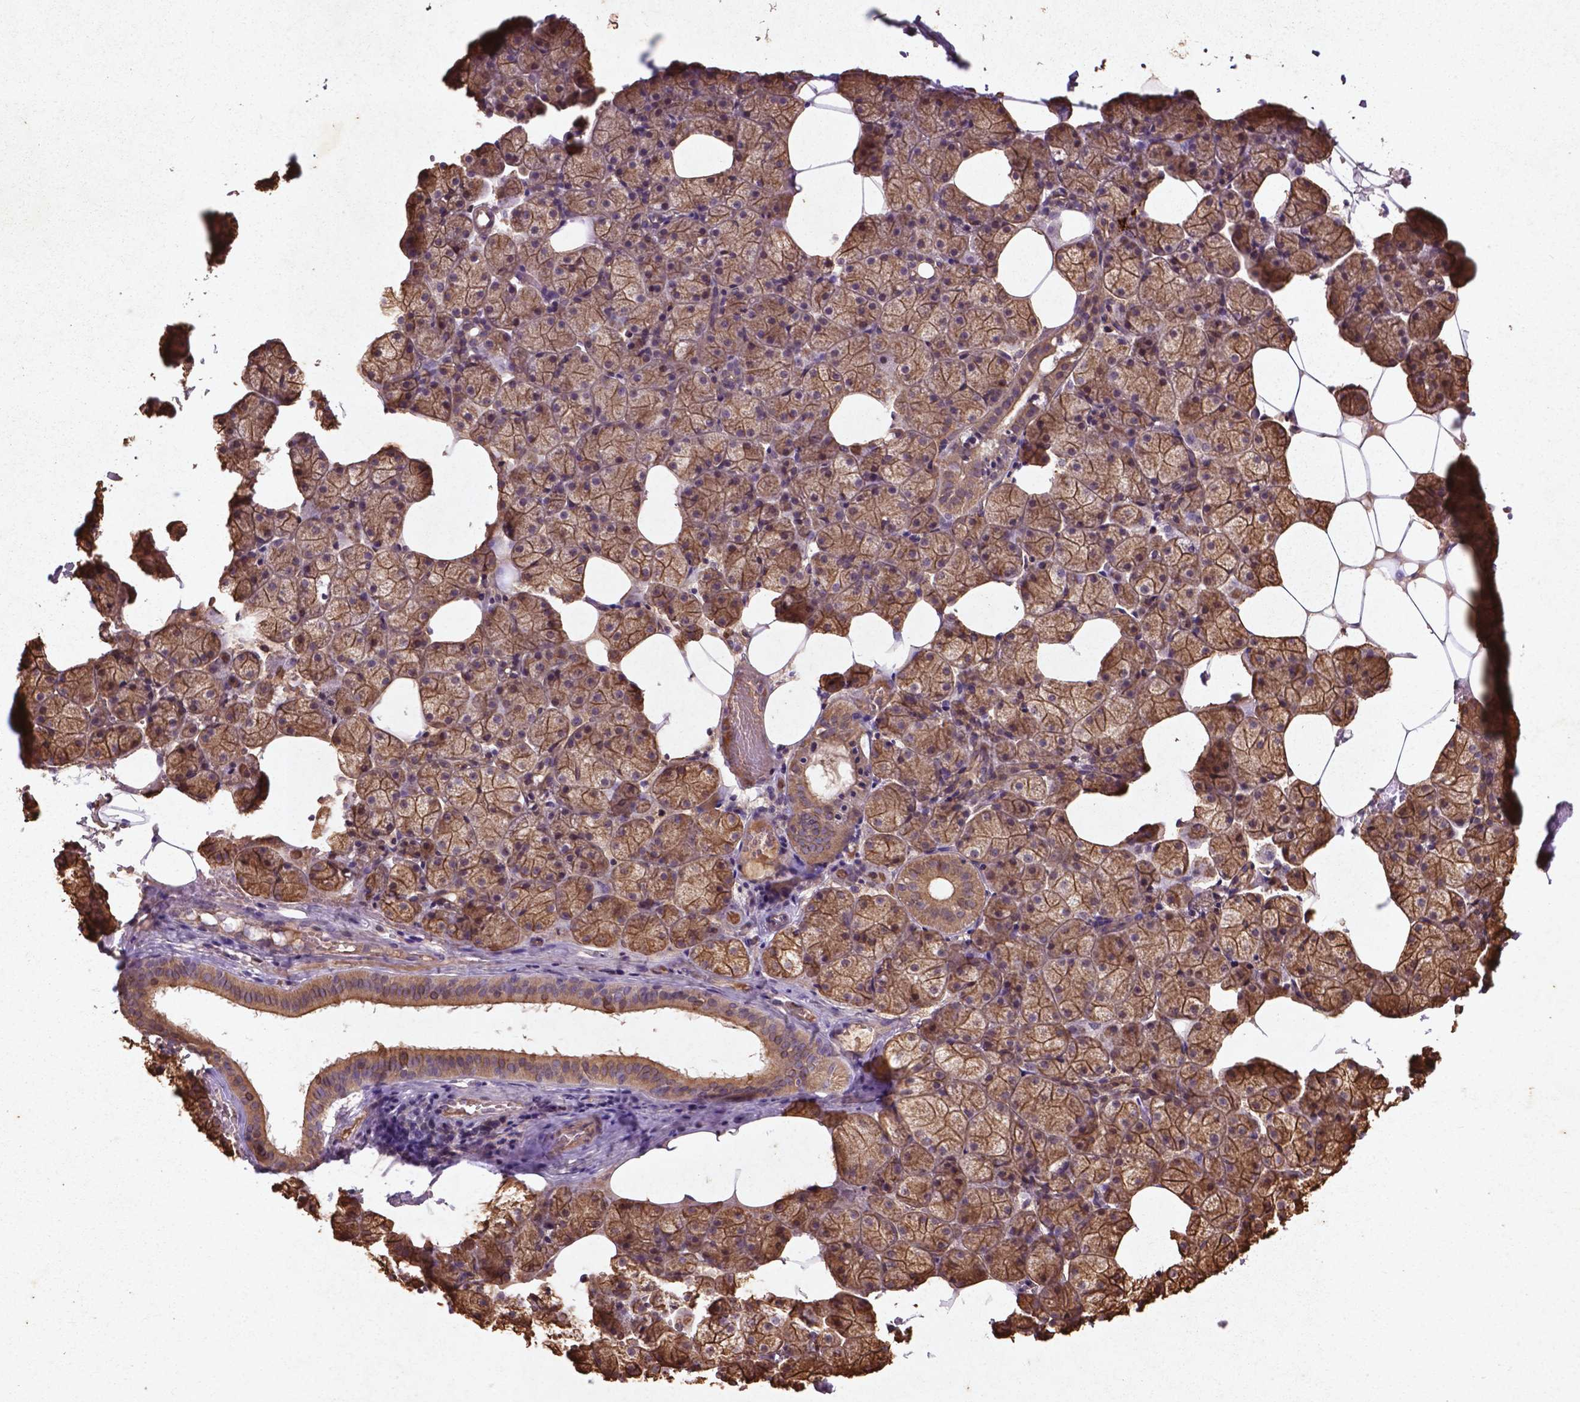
{"staining": {"intensity": "moderate", "quantity": ">75%", "location": "cytoplasmic/membranous"}, "tissue": "salivary gland", "cell_type": "Glandular cells", "image_type": "normal", "snomed": [{"axis": "morphology", "description": "Normal tissue, NOS"}, {"axis": "topography", "description": "Salivary gland"}], "caption": "A brown stain shows moderate cytoplasmic/membranous positivity of a protein in glandular cells of benign human salivary gland. Nuclei are stained in blue.", "gene": "COQ2", "patient": {"sex": "male", "age": 38}}